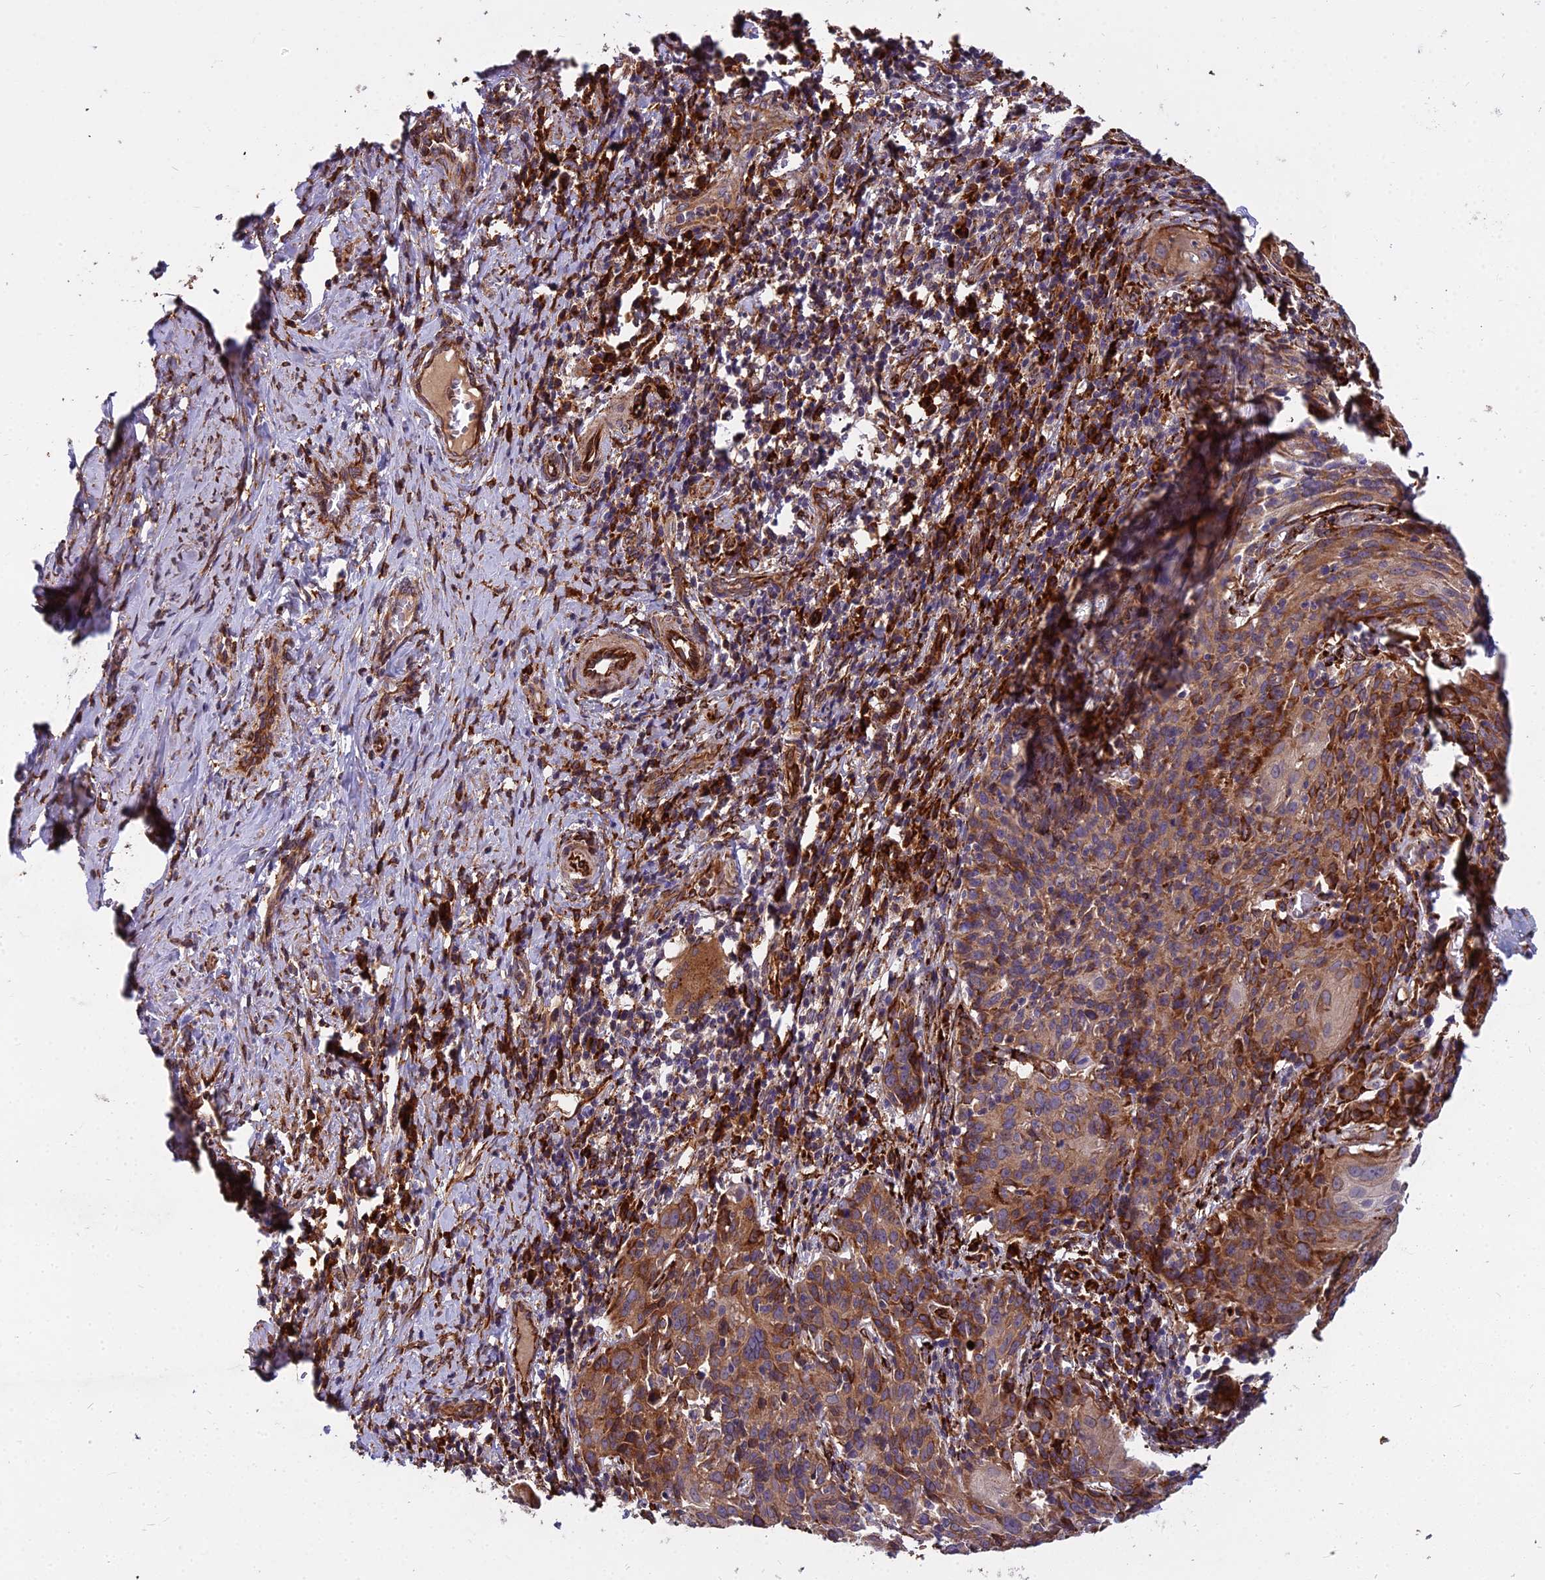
{"staining": {"intensity": "moderate", "quantity": ">75%", "location": "cytoplasmic/membranous"}, "tissue": "cervical cancer", "cell_type": "Tumor cells", "image_type": "cancer", "snomed": [{"axis": "morphology", "description": "Squamous cell carcinoma, NOS"}, {"axis": "topography", "description": "Cervix"}], "caption": "Protein expression by immunohistochemistry exhibits moderate cytoplasmic/membranous staining in about >75% of tumor cells in cervical cancer (squamous cell carcinoma).", "gene": "NDUFAF7", "patient": {"sex": "female", "age": 50}}